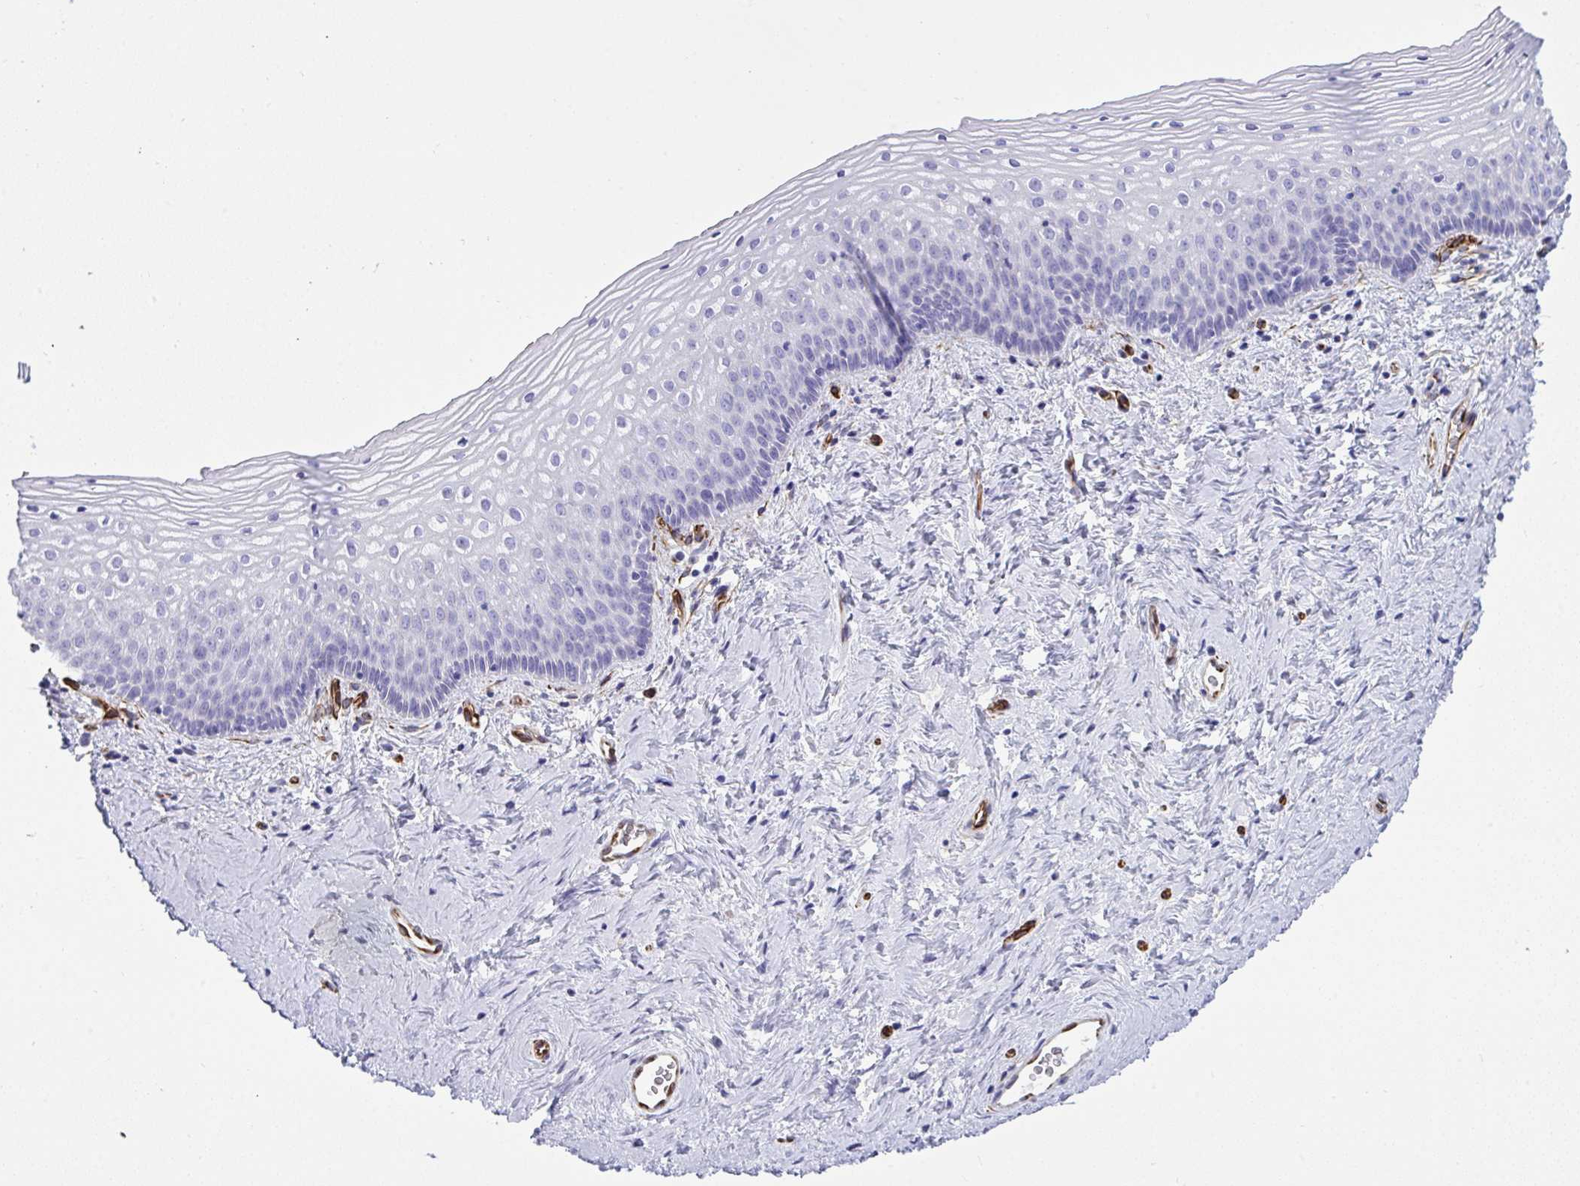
{"staining": {"intensity": "negative", "quantity": "none", "location": "none"}, "tissue": "vagina", "cell_type": "Squamous epithelial cells", "image_type": "normal", "snomed": [{"axis": "morphology", "description": "Normal tissue, NOS"}, {"axis": "topography", "description": "Vagina"}], "caption": "IHC of benign vagina exhibits no positivity in squamous epithelial cells. (DAB (3,3'-diaminobenzidine) immunohistochemistry (IHC), high magnification).", "gene": "SLC35B1", "patient": {"sex": "female", "age": 45}}